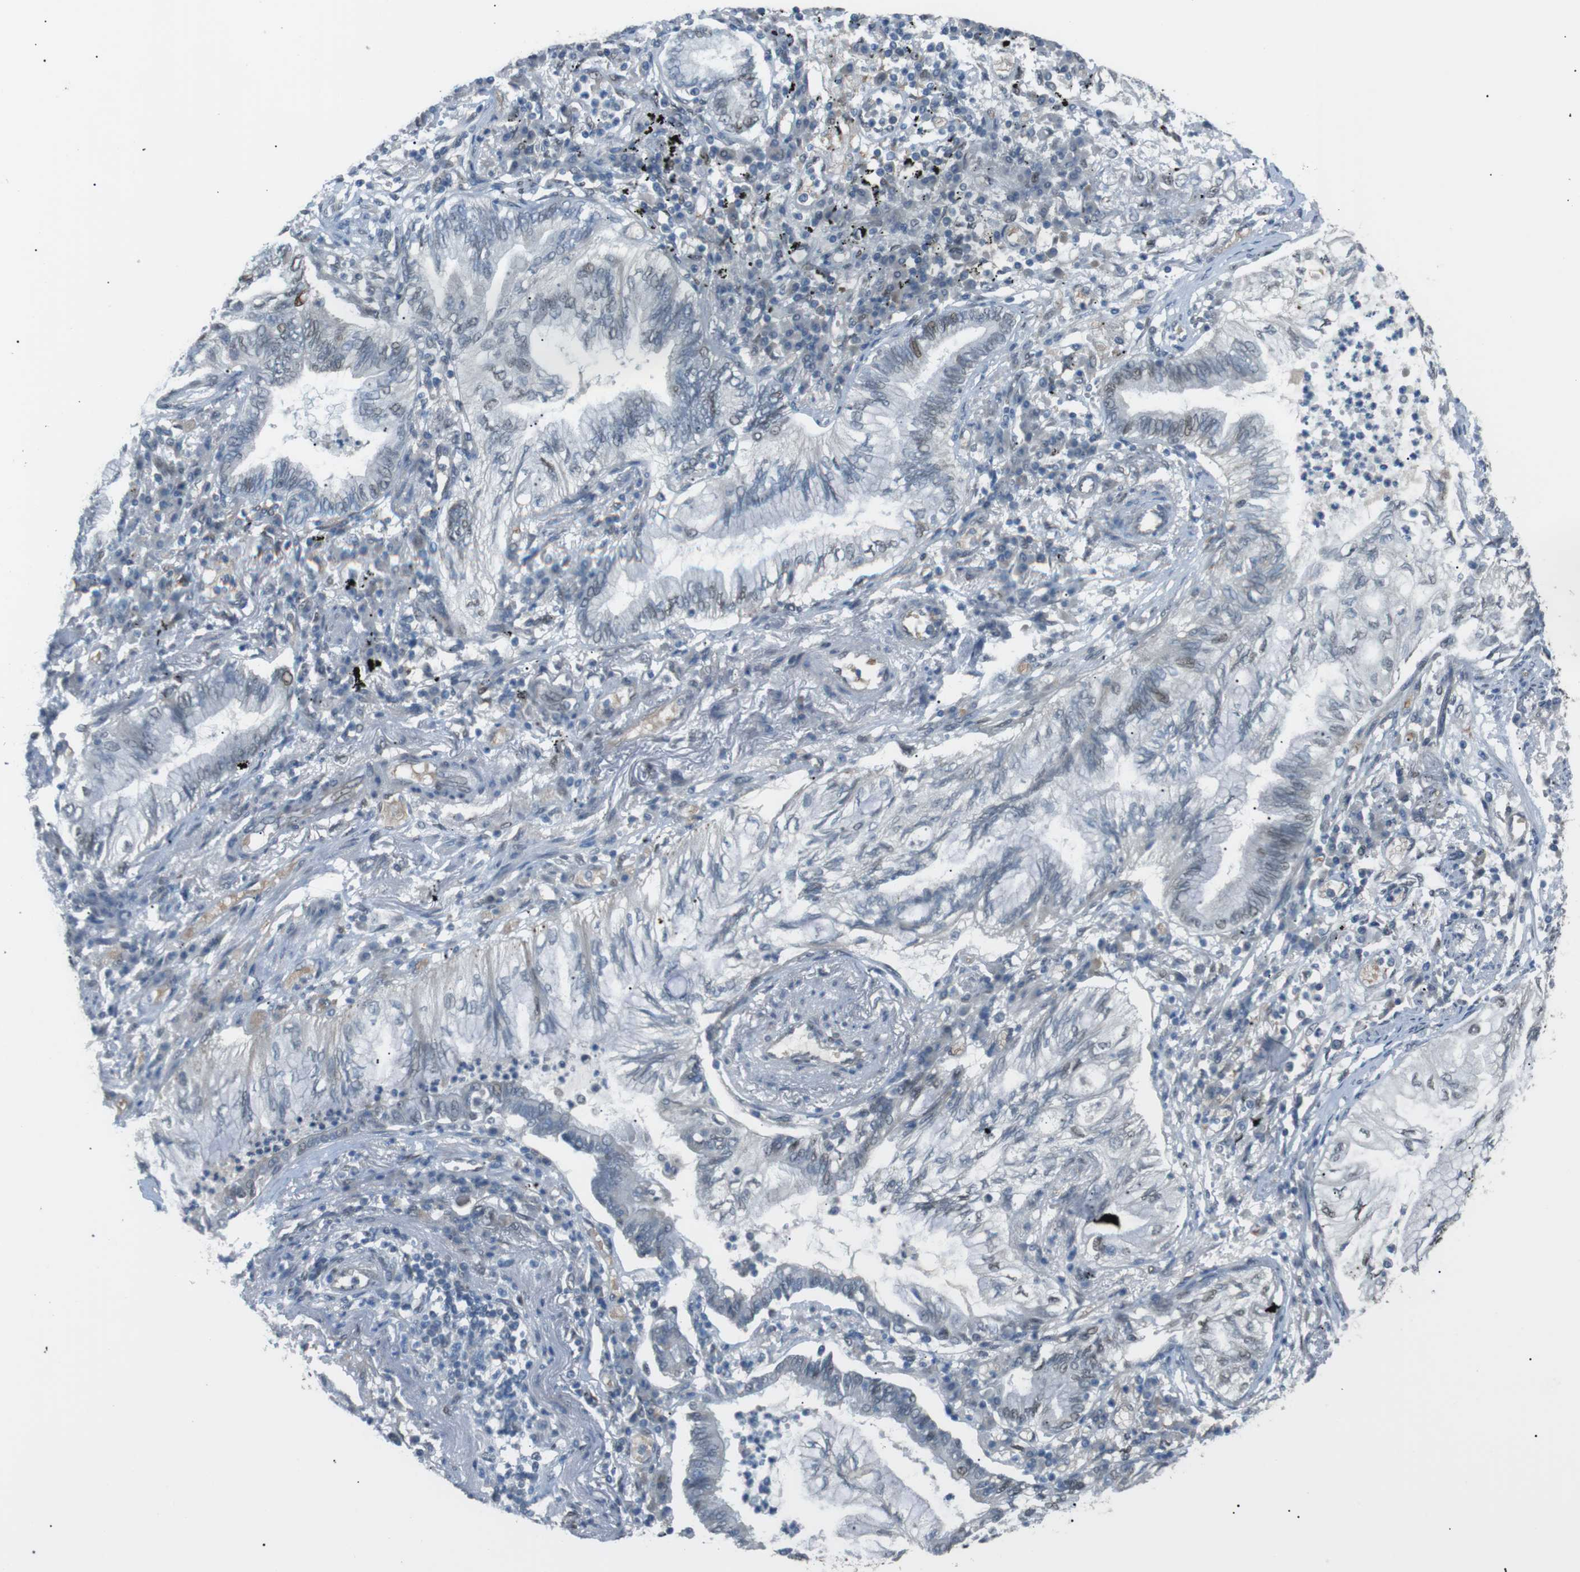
{"staining": {"intensity": "weak", "quantity": "<25%", "location": "nuclear"}, "tissue": "lung cancer", "cell_type": "Tumor cells", "image_type": "cancer", "snomed": [{"axis": "morphology", "description": "Normal tissue, NOS"}, {"axis": "morphology", "description": "Adenocarcinoma, NOS"}, {"axis": "topography", "description": "Bronchus"}, {"axis": "topography", "description": "Lung"}], "caption": "Immunohistochemical staining of lung adenocarcinoma demonstrates no significant staining in tumor cells.", "gene": "SRPK2", "patient": {"sex": "female", "age": 70}}